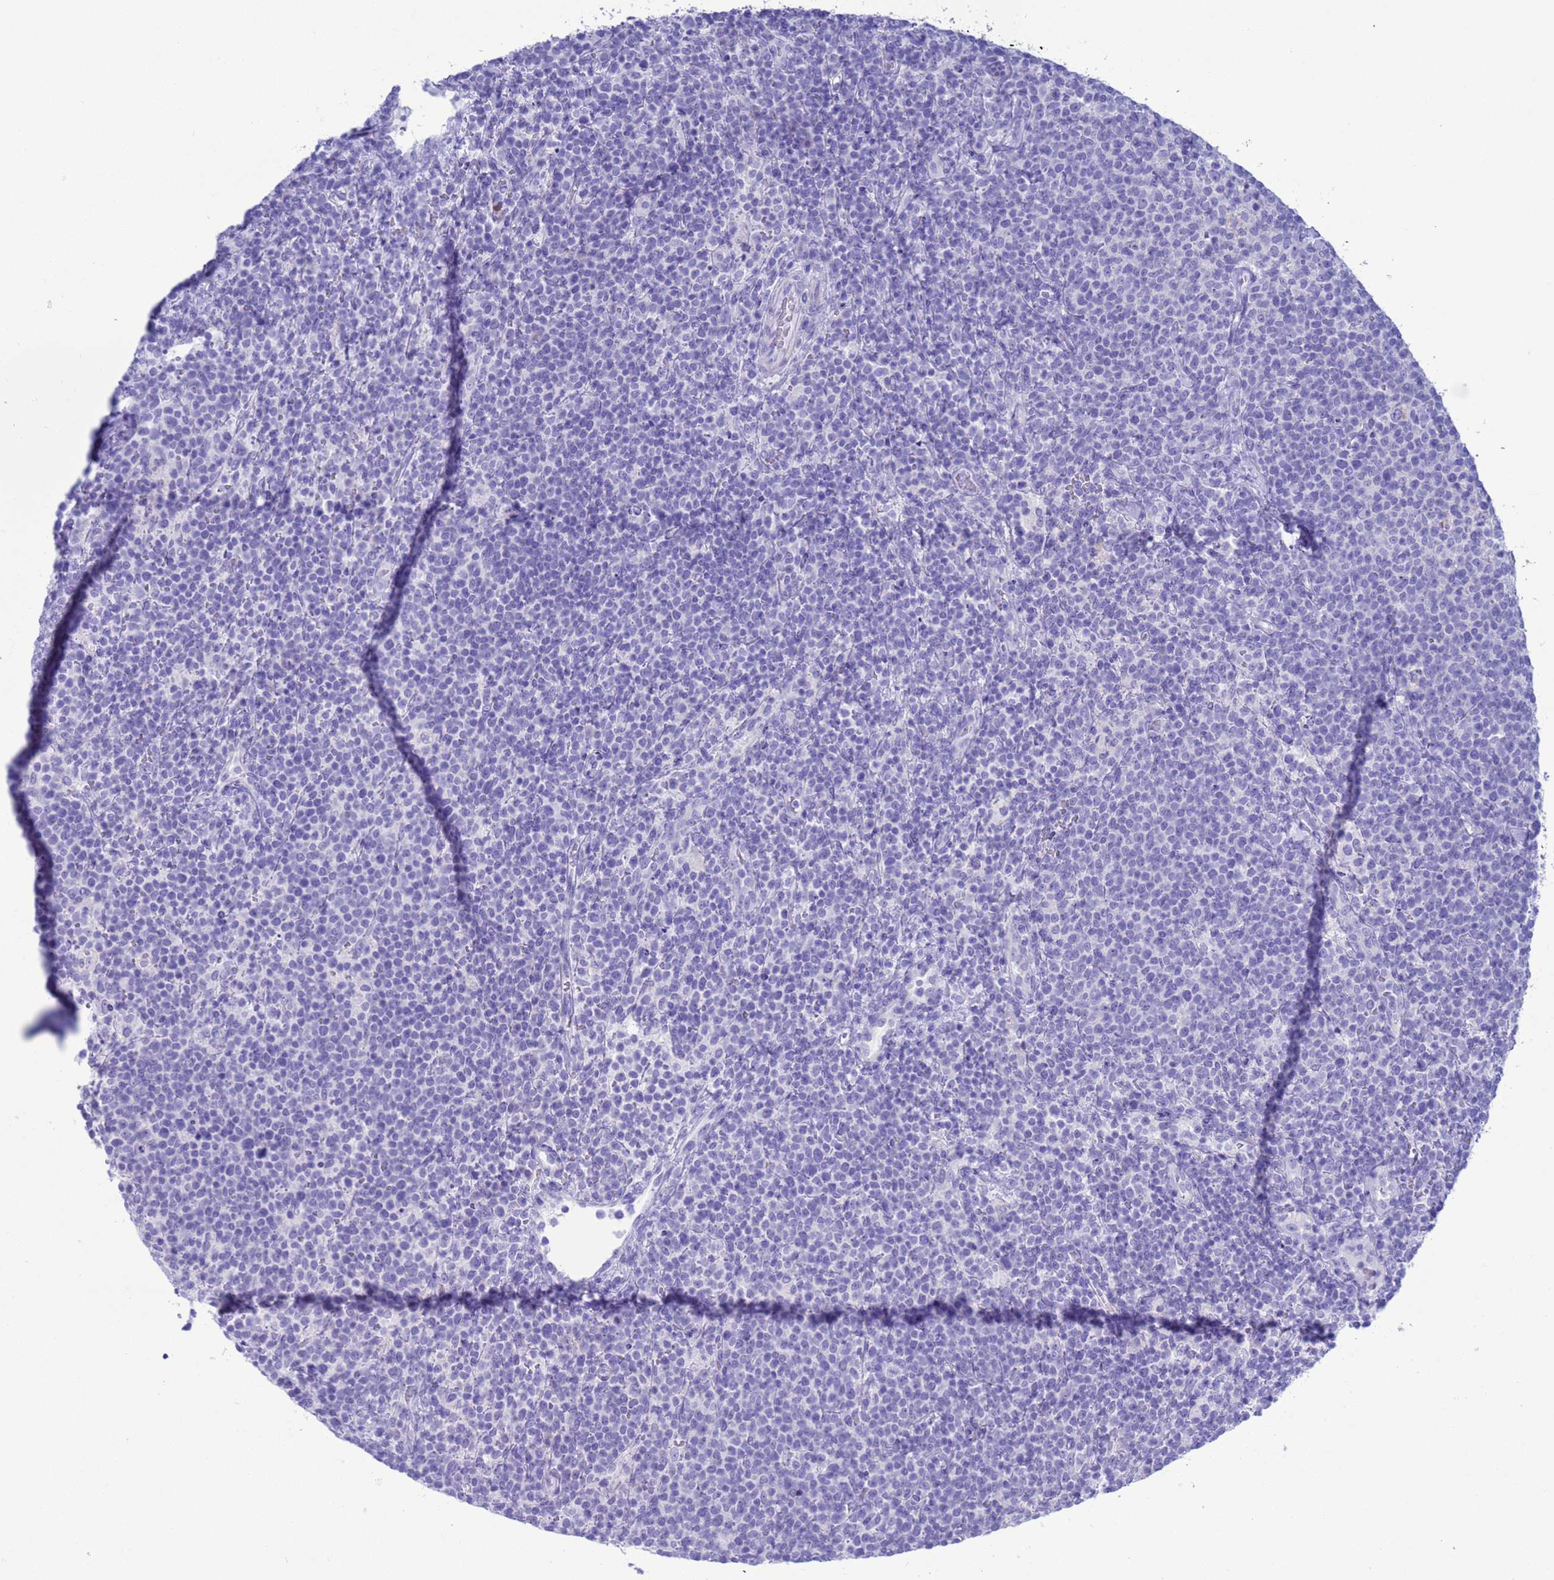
{"staining": {"intensity": "negative", "quantity": "none", "location": "none"}, "tissue": "lymphoma", "cell_type": "Tumor cells", "image_type": "cancer", "snomed": [{"axis": "morphology", "description": "Malignant lymphoma, non-Hodgkin's type, High grade"}, {"axis": "topography", "description": "Lymph node"}], "caption": "An immunohistochemistry (IHC) image of lymphoma is shown. There is no staining in tumor cells of lymphoma.", "gene": "GSTM1", "patient": {"sex": "male", "age": 61}}